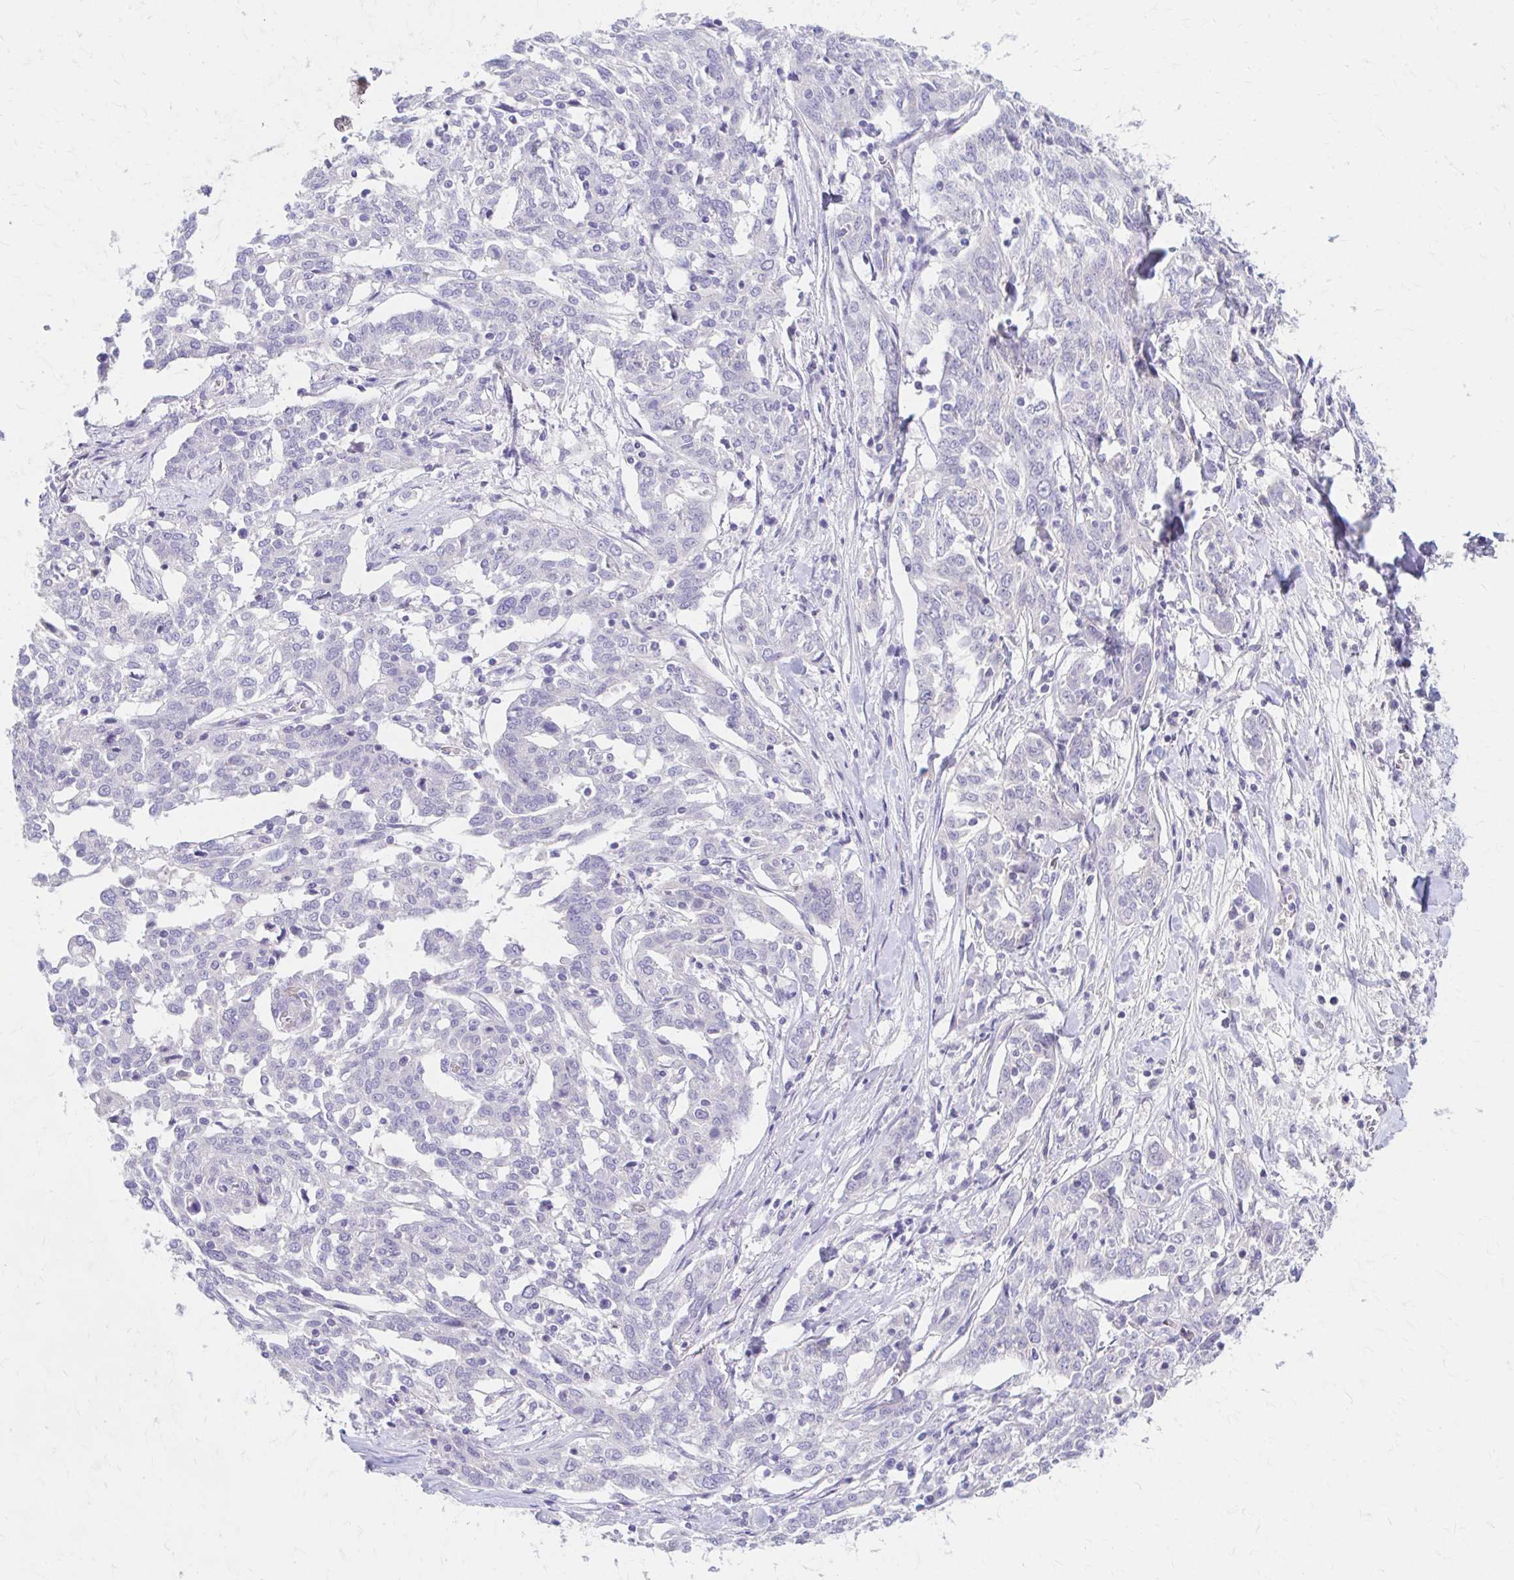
{"staining": {"intensity": "negative", "quantity": "none", "location": "none"}, "tissue": "ovarian cancer", "cell_type": "Tumor cells", "image_type": "cancer", "snomed": [{"axis": "morphology", "description": "Cystadenocarcinoma, serous, NOS"}, {"axis": "topography", "description": "Ovary"}], "caption": "This is a photomicrograph of immunohistochemistry (IHC) staining of ovarian serous cystadenocarcinoma, which shows no staining in tumor cells. The staining was performed using DAB to visualize the protein expression in brown, while the nuclei were stained in blue with hematoxylin (Magnification: 20x).", "gene": "AZGP1", "patient": {"sex": "female", "age": 67}}